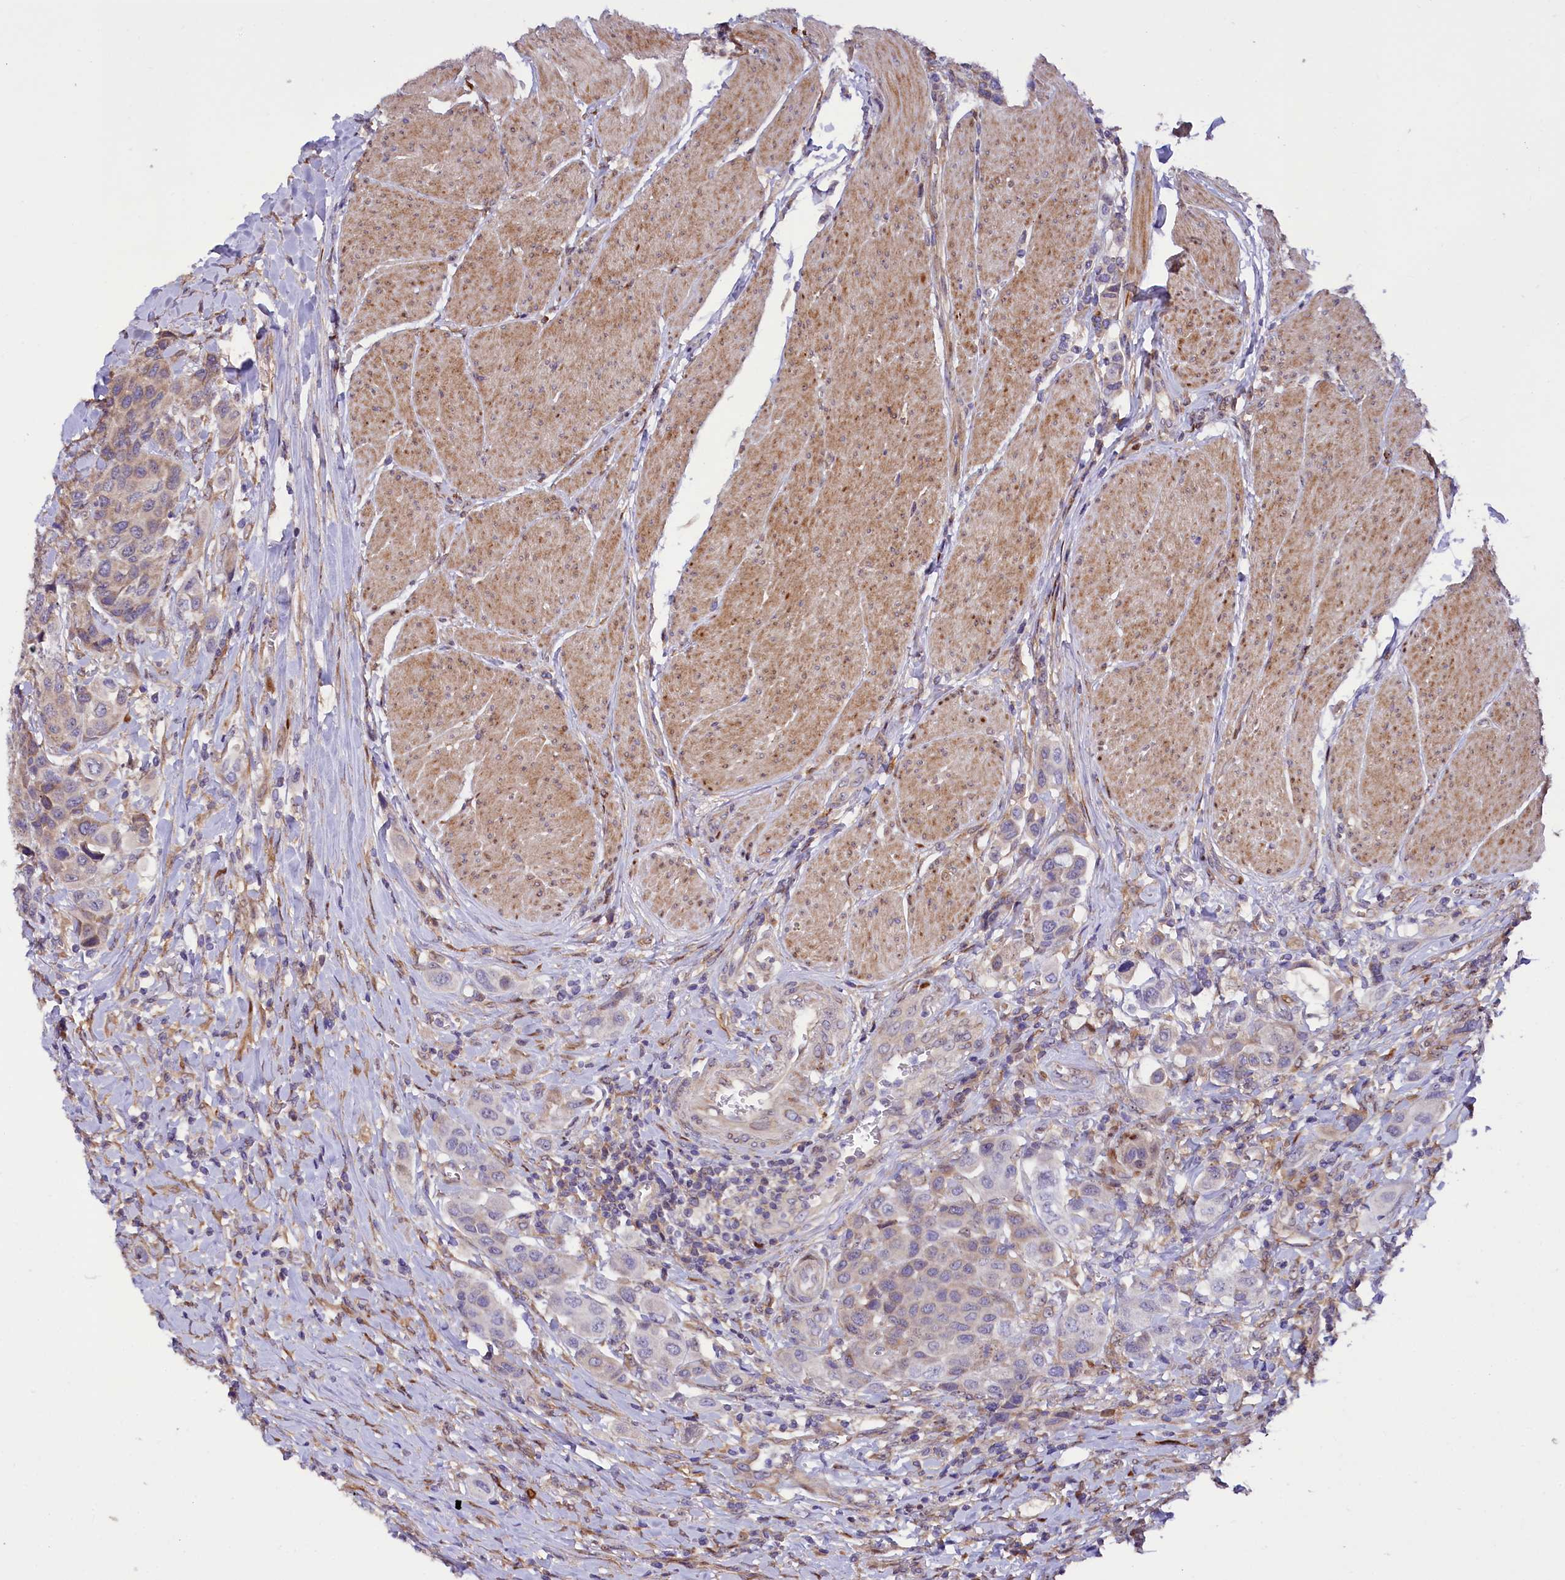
{"staining": {"intensity": "weak", "quantity": "<25%", "location": "cytoplasmic/membranous"}, "tissue": "urothelial cancer", "cell_type": "Tumor cells", "image_type": "cancer", "snomed": [{"axis": "morphology", "description": "Urothelial carcinoma, High grade"}, {"axis": "topography", "description": "Urinary bladder"}], "caption": "Immunohistochemical staining of human urothelial carcinoma (high-grade) displays no significant staining in tumor cells.", "gene": "PDZRN3", "patient": {"sex": "male", "age": 50}}